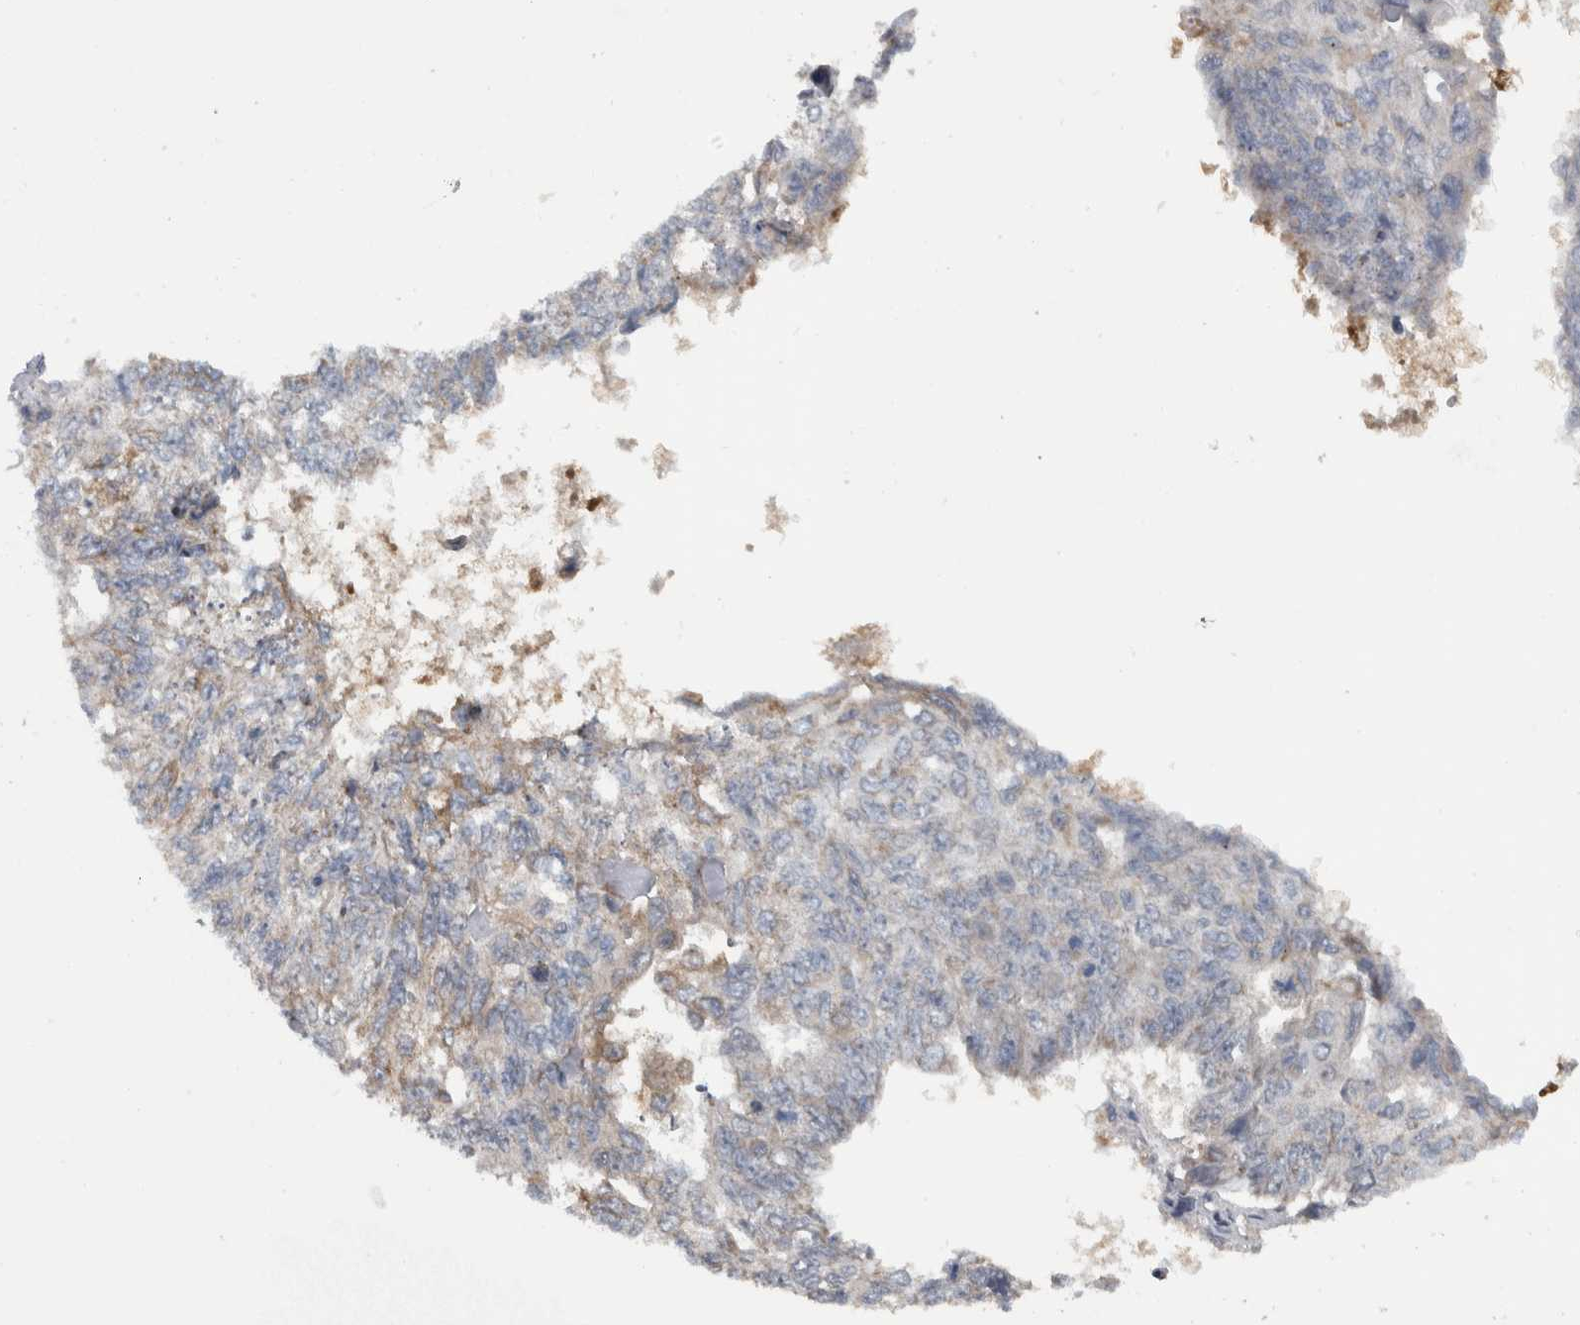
{"staining": {"intensity": "negative", "quantity": "none", "location": "none"}, "tissue": "endometrial cancer", "cell_type": "Tumor cells", "image_type": "cancer", "snomed": [{"axis": "morphology", "description": "Adenocarcinoma, NOS"}, {"axis": "topography", "description": "Endometrium"}], "caption": "An immunohistochemistry (IHC) histopathology image of endometrial cancer is shown. There is no staining in tumor cells of endometrial cancer. (DAB (3,3'-diaminobenzidine) immunohistochemistry (IHC), high magnification).", "gene": "BAIAP2L1", "patient": {"sex": "female", "age": 32}}